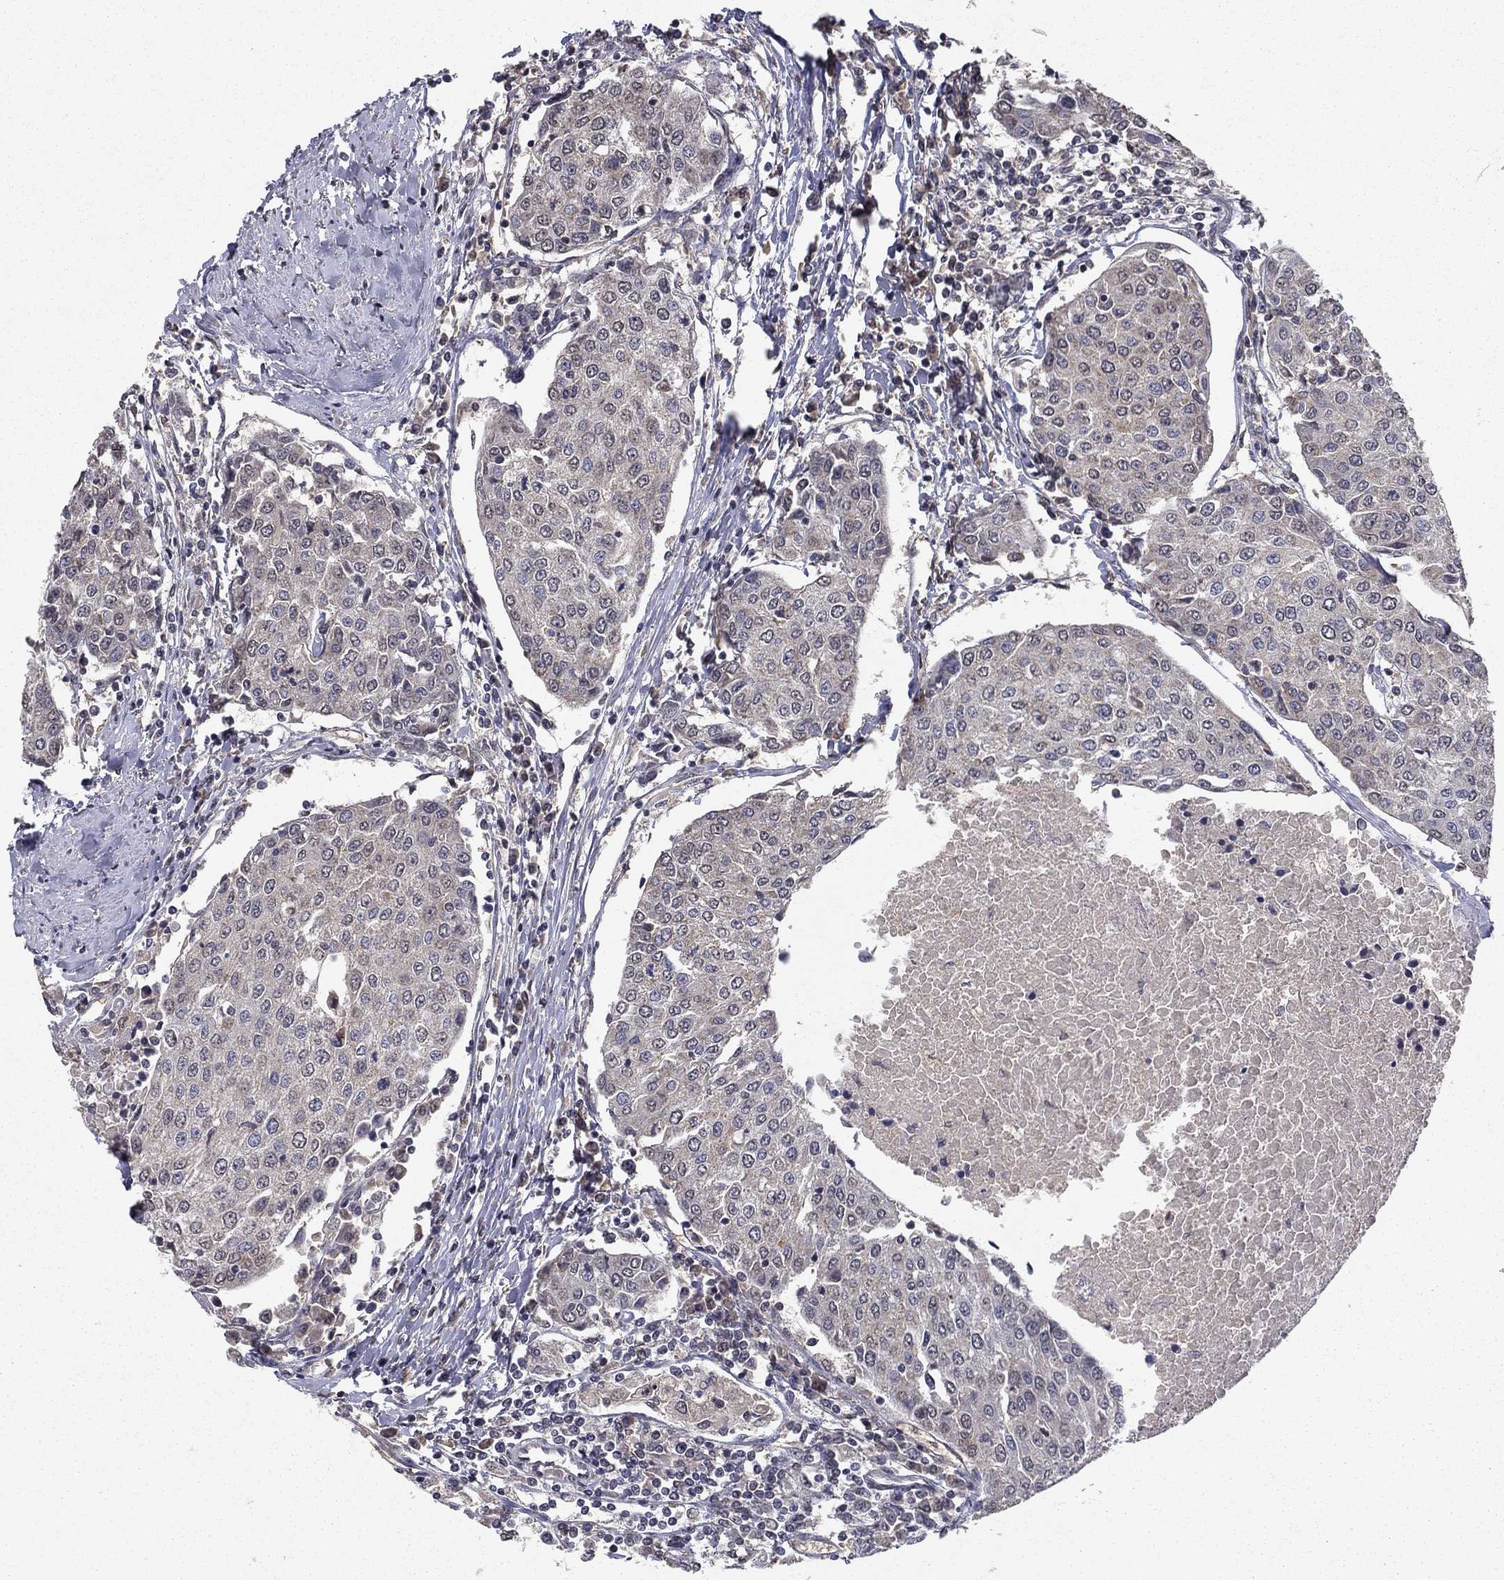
{"staining": {"intensity": "negative", "quantity": "none", "location": "none"}, "tissue": "urothelial cancer", "cell_type": "Tumor cells", "image_type": "cancer", "snomed": [{"axis": "morphology", "description": "Urothelial carcinoma, High grade"}, {"axis": "topography", "description": "Urinary bladder"}], "caption": "An immunohistochemistry histopathology image of urothelial cancer is shown. There is no staining in tumor cells of urothelial cancer. The staining was performed using DAB (3,3'-diaminobenzidine) to visualize the protein expression in brown, while the nuclei were stained in blue with hematoxylin (Magnification: 20x).", "gene": "SLC2A13", "patient": {"sex": "female", "age": 85}}